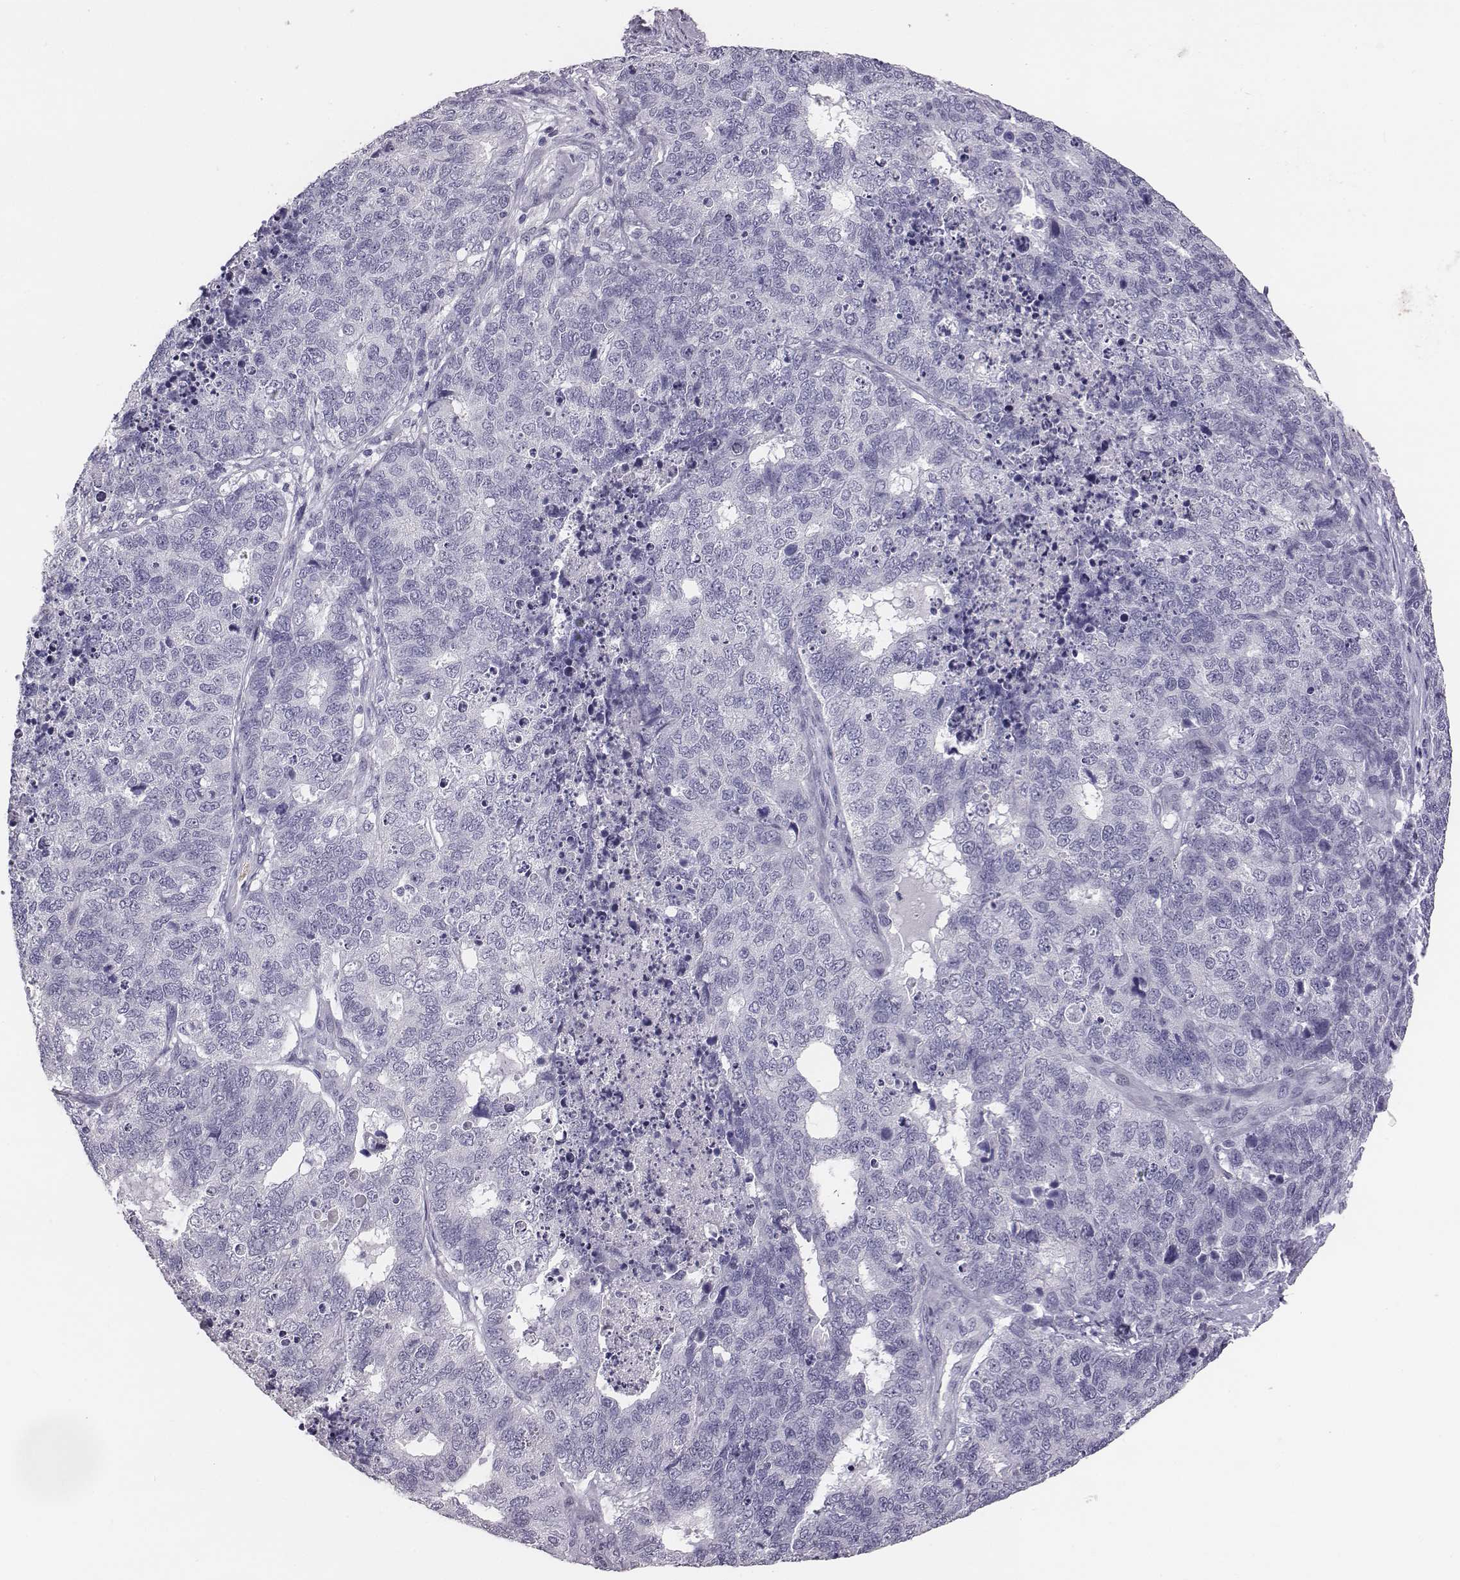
{"staining": {"intensity": "negative", "quantity": "none", "location": "none"}, "tissue": "cervical cancer", "cell_type": "Tumor cells", "image_type": "cancer", "snomed": [{"axis": "morphology", "description": "Squamous cell carcinoma, NOS"}, {"axis": "topography", "description": "Cervix"}], "caption": "The photomicrograph displays no significant positivity in tumor cells of cervical squamous cell carcinoma.", "gene": "ACOD1", "patient": {"sex": "female", "age": 63}}